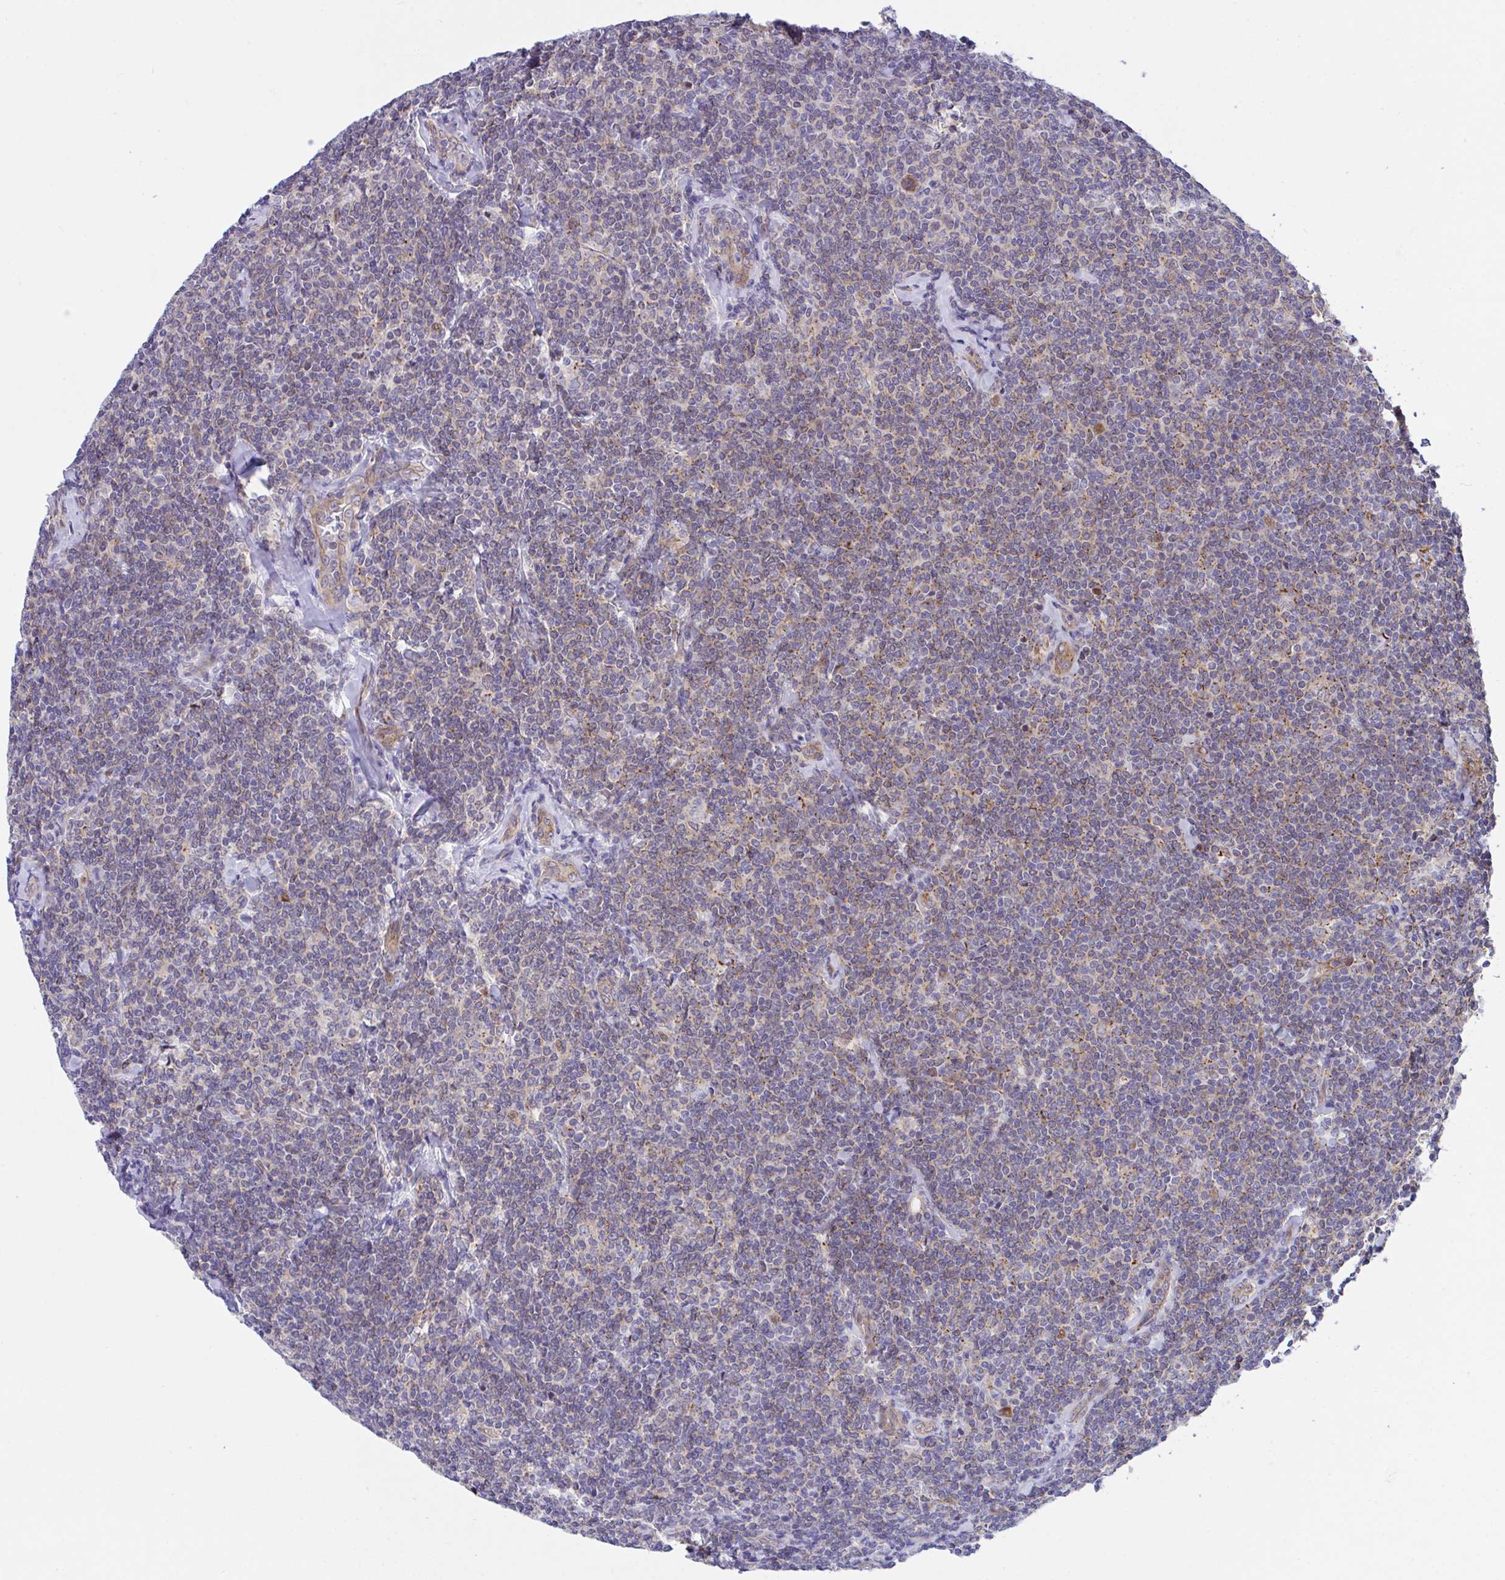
{"staining": {"intensity": "negative", "quantity": "none", "location": "none"}, "tissue": "lymphoma", "cell_type": "Tumor cells", "image_type": "cancer", "snomed": [{"axis": "morphology", "description": "Malignant lymphoma, non-Hodgkin's type, Low grade"}, {"axis": "topography", "description": "Lymph node"}], "caption": "The histopathology image demonstrates no significant expression in tumor cells of lymphoma. (Brightfield microscopy of DAB immunohistochemistry (IHC) at high magnification).", "gene": "ZBED3", "patient": {"sex": "female", "age": 56}}